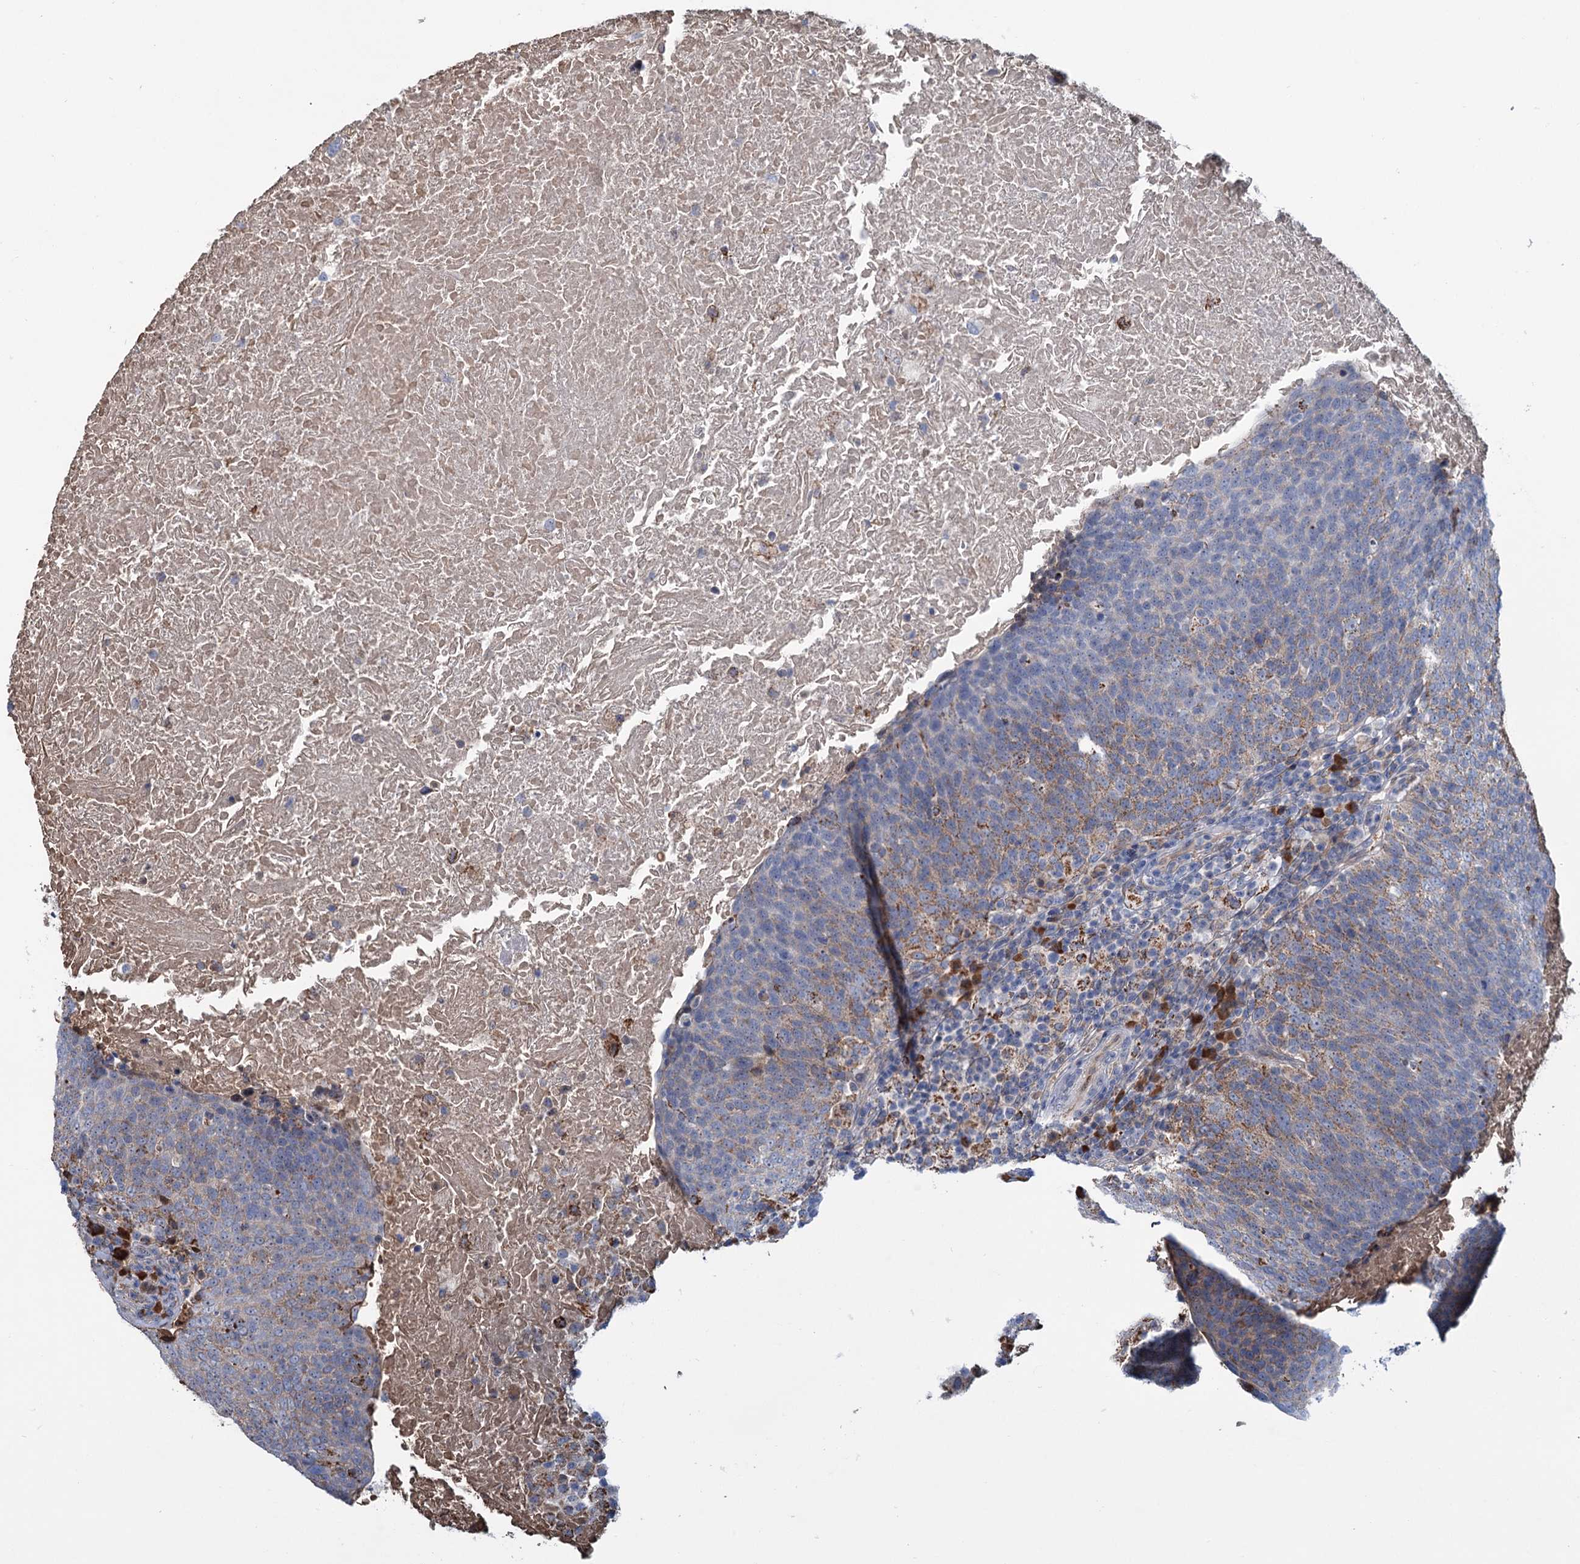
{"staining": {"intensity": "moderate", "quantity": "<25%", "location": "cytoplasmic/membranous"}, "tissue": "head and neck cancer", "cell_type": "Tumor cells", "image_type": "cancer", "snomed": [{"axis": "morphology", "description": "Squamous cell carcinoma, NOS"}, {"axis": "morphology", "description": "Squamous cell carcinoma, metastatic, NOS"}, {"axis": "topography", "description": "Lymph node"}, {"axis": "topography", "description": "Head-Neck"}], "caption": "Protein staining by IHC demonstrates moderate cytoplasmic/membranous staining in approximately <25% of tumor cells in squamous cell carcinoma (head and neck).", "gene": "LPIN1", "patient": {"sex": "male", "age": 62}}